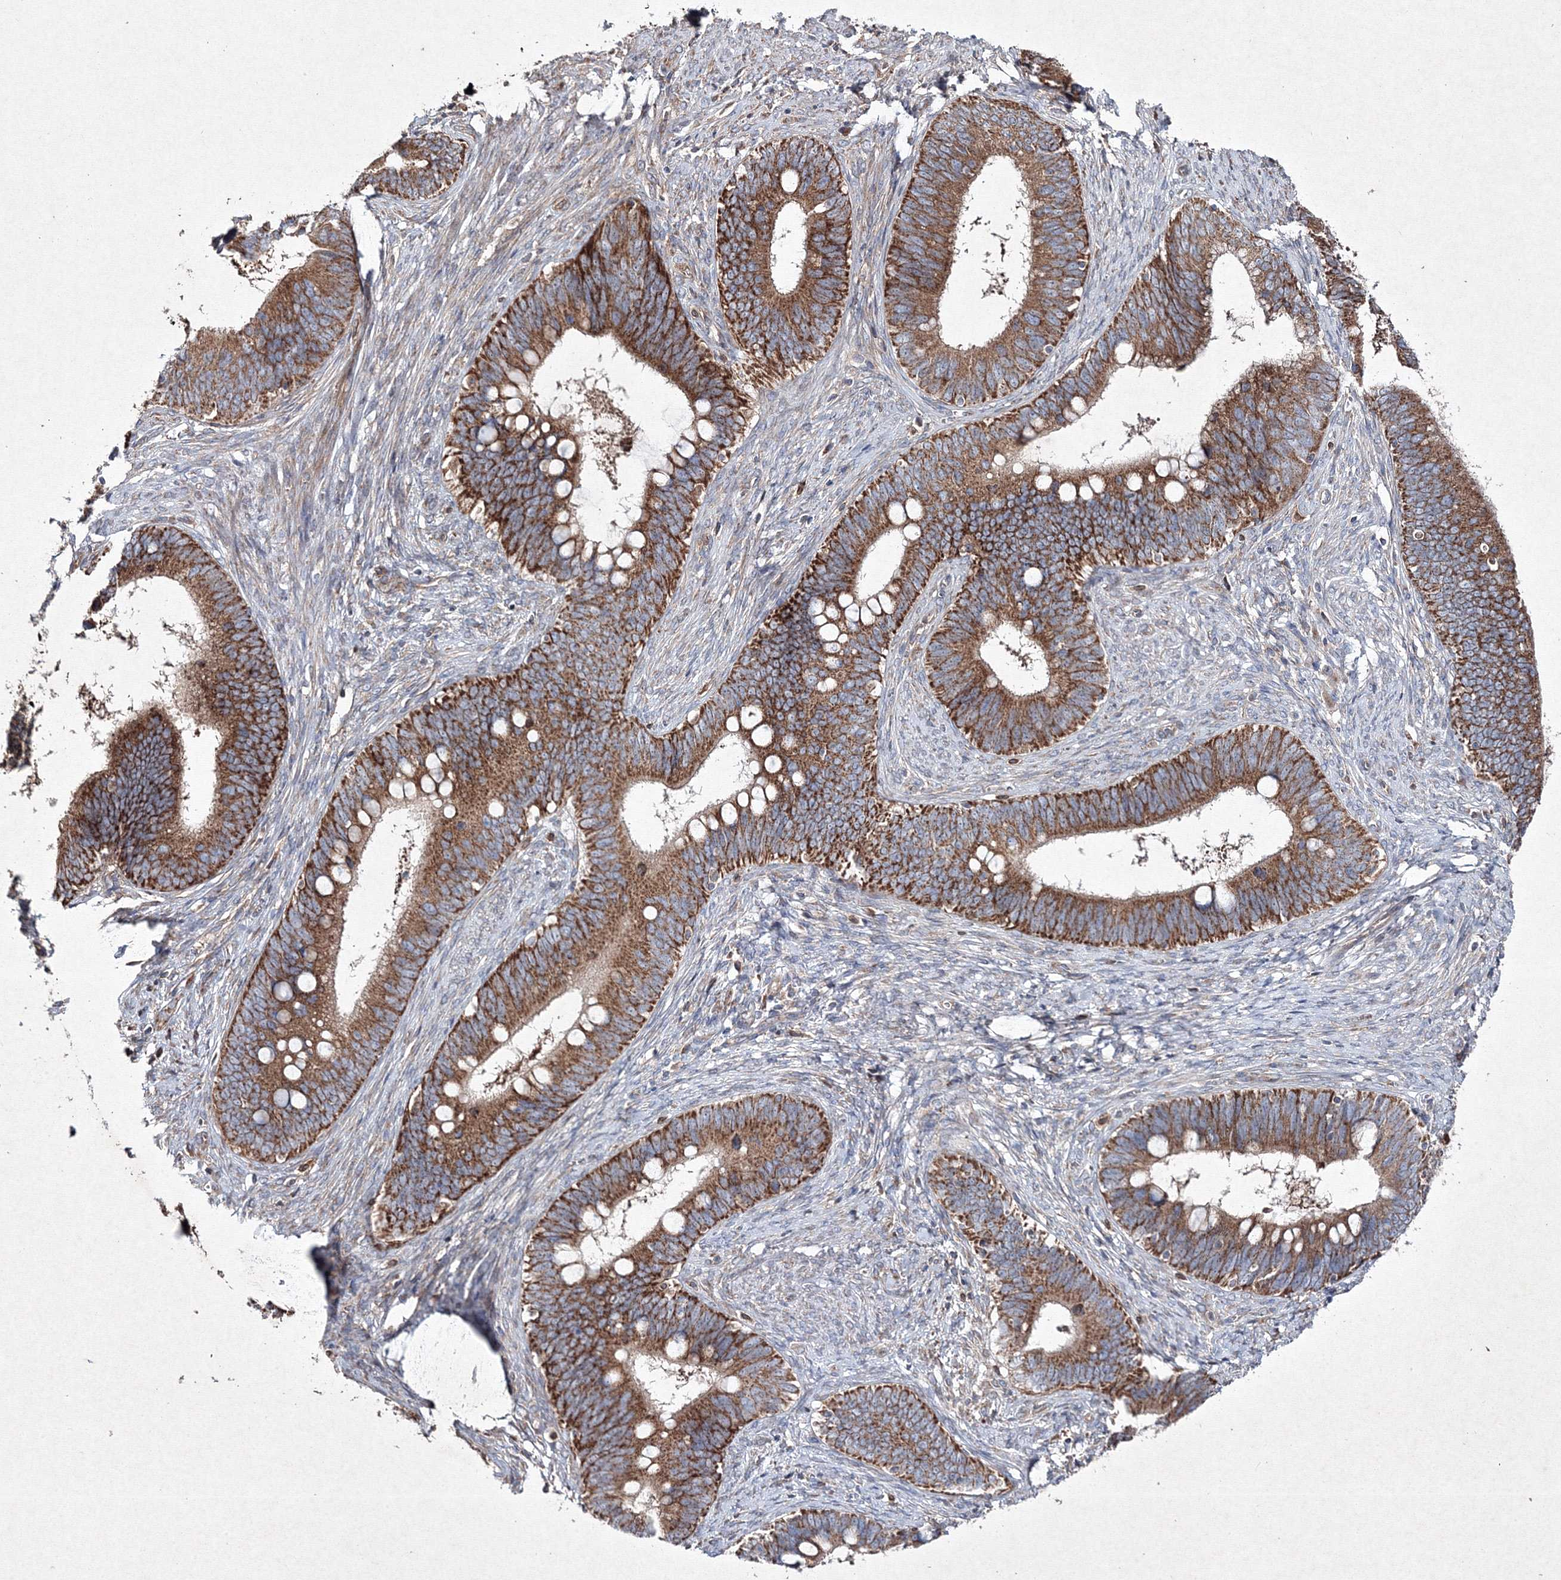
{"staining": {"intensity": "strong", "quantity": ">75%", "location": "cytoplasmic/membranous"}, "tissue": "cervical cancer", "cell_type": "Tumor cells", "image_type": "cancer", "snomed": [{"axis": "morphology", "description": "Adenocarcinoma, NOS"}, {"axis": "topography", "description": "Cervix"}], "caption": "A histopathology image of cervical cancer stained for a protein demonstrates strong cytoplasmic/membranous brown staining in tumor cells.", "gene": "GFM1", "patient": {"sex": "female", "age": 42}}